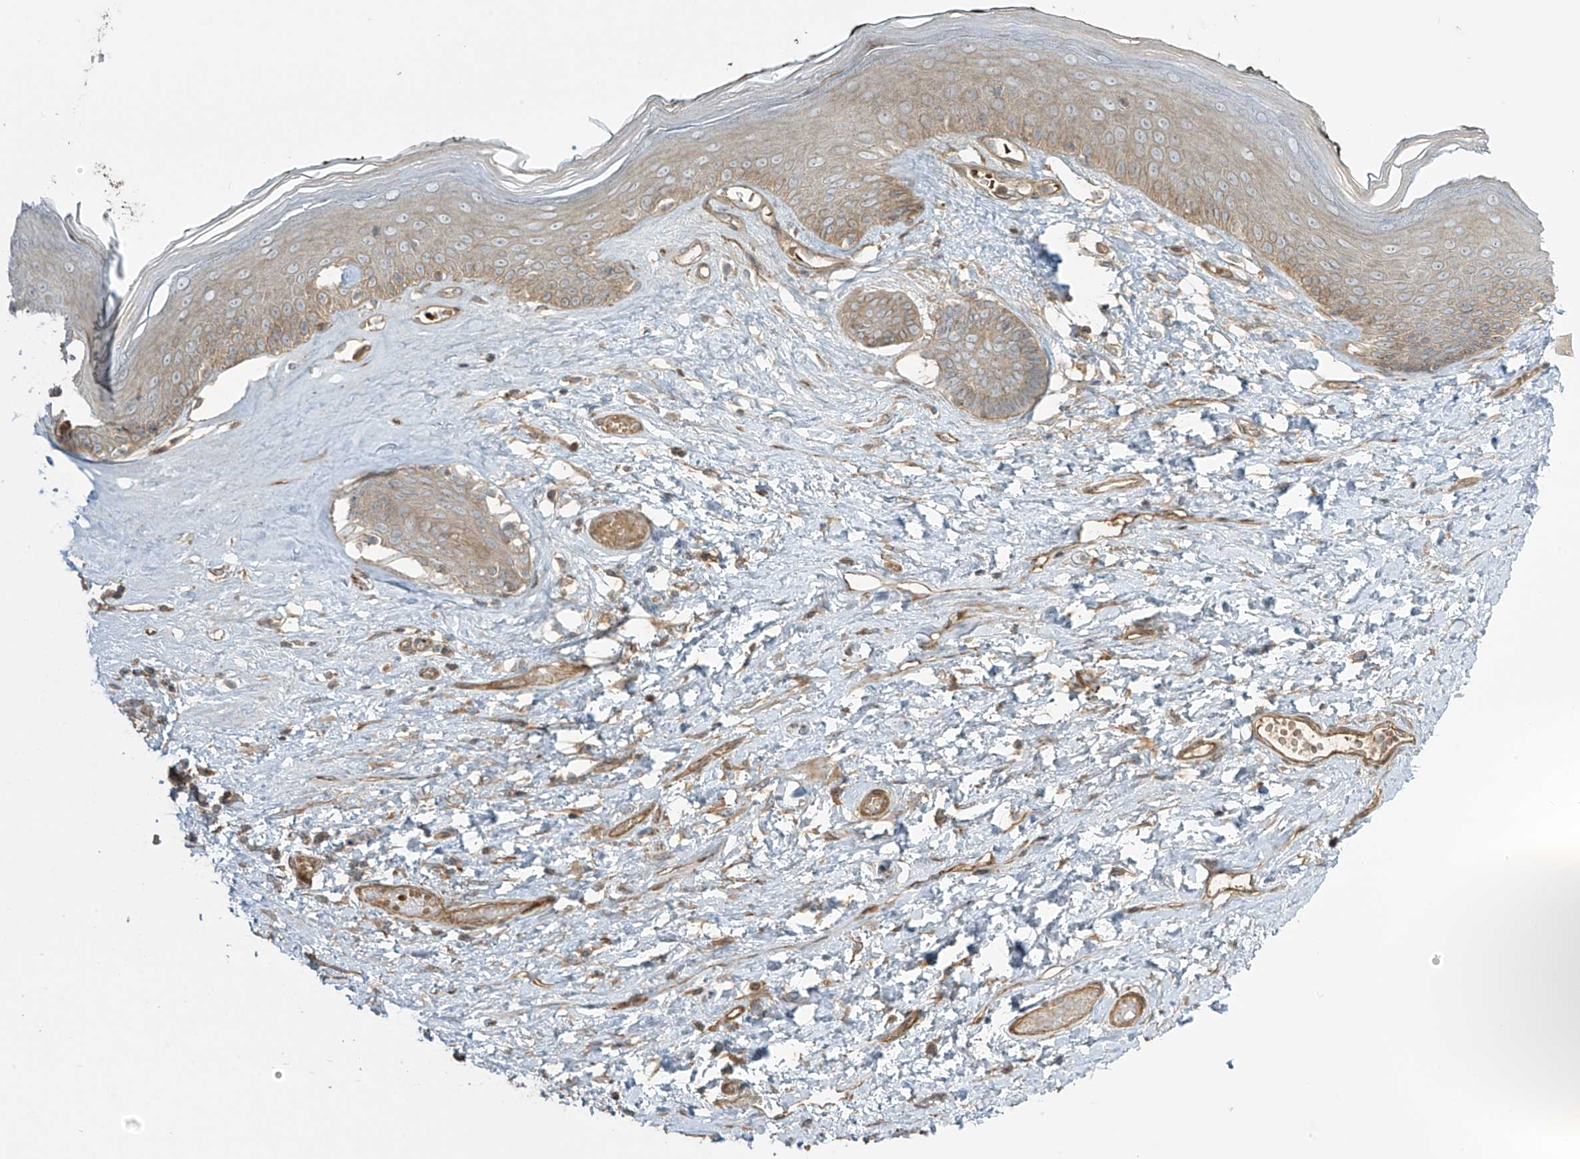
{"staining": {"intensity": "moderate", "quantity": "25%-75%", "location": "cytoplasmic/membranous"}, "tissue": "skin", "cell_type": "Epidermal cells", "image_type": "normal", "snomed": [{"axis": "morphology", "description": "Normal tissue, NOS"}, {"axis": "morphology", "description": "Inflammation, NOS"}, {"axis": "topography", "description": "Vulva"}], "caption": "Epidermal cells show moderate cytoplasmic/membranous positivity in about 25%-75% of cells in normal skin.", "gene": "ENTR1", "patient": {"sex": "female", "age": 84}}